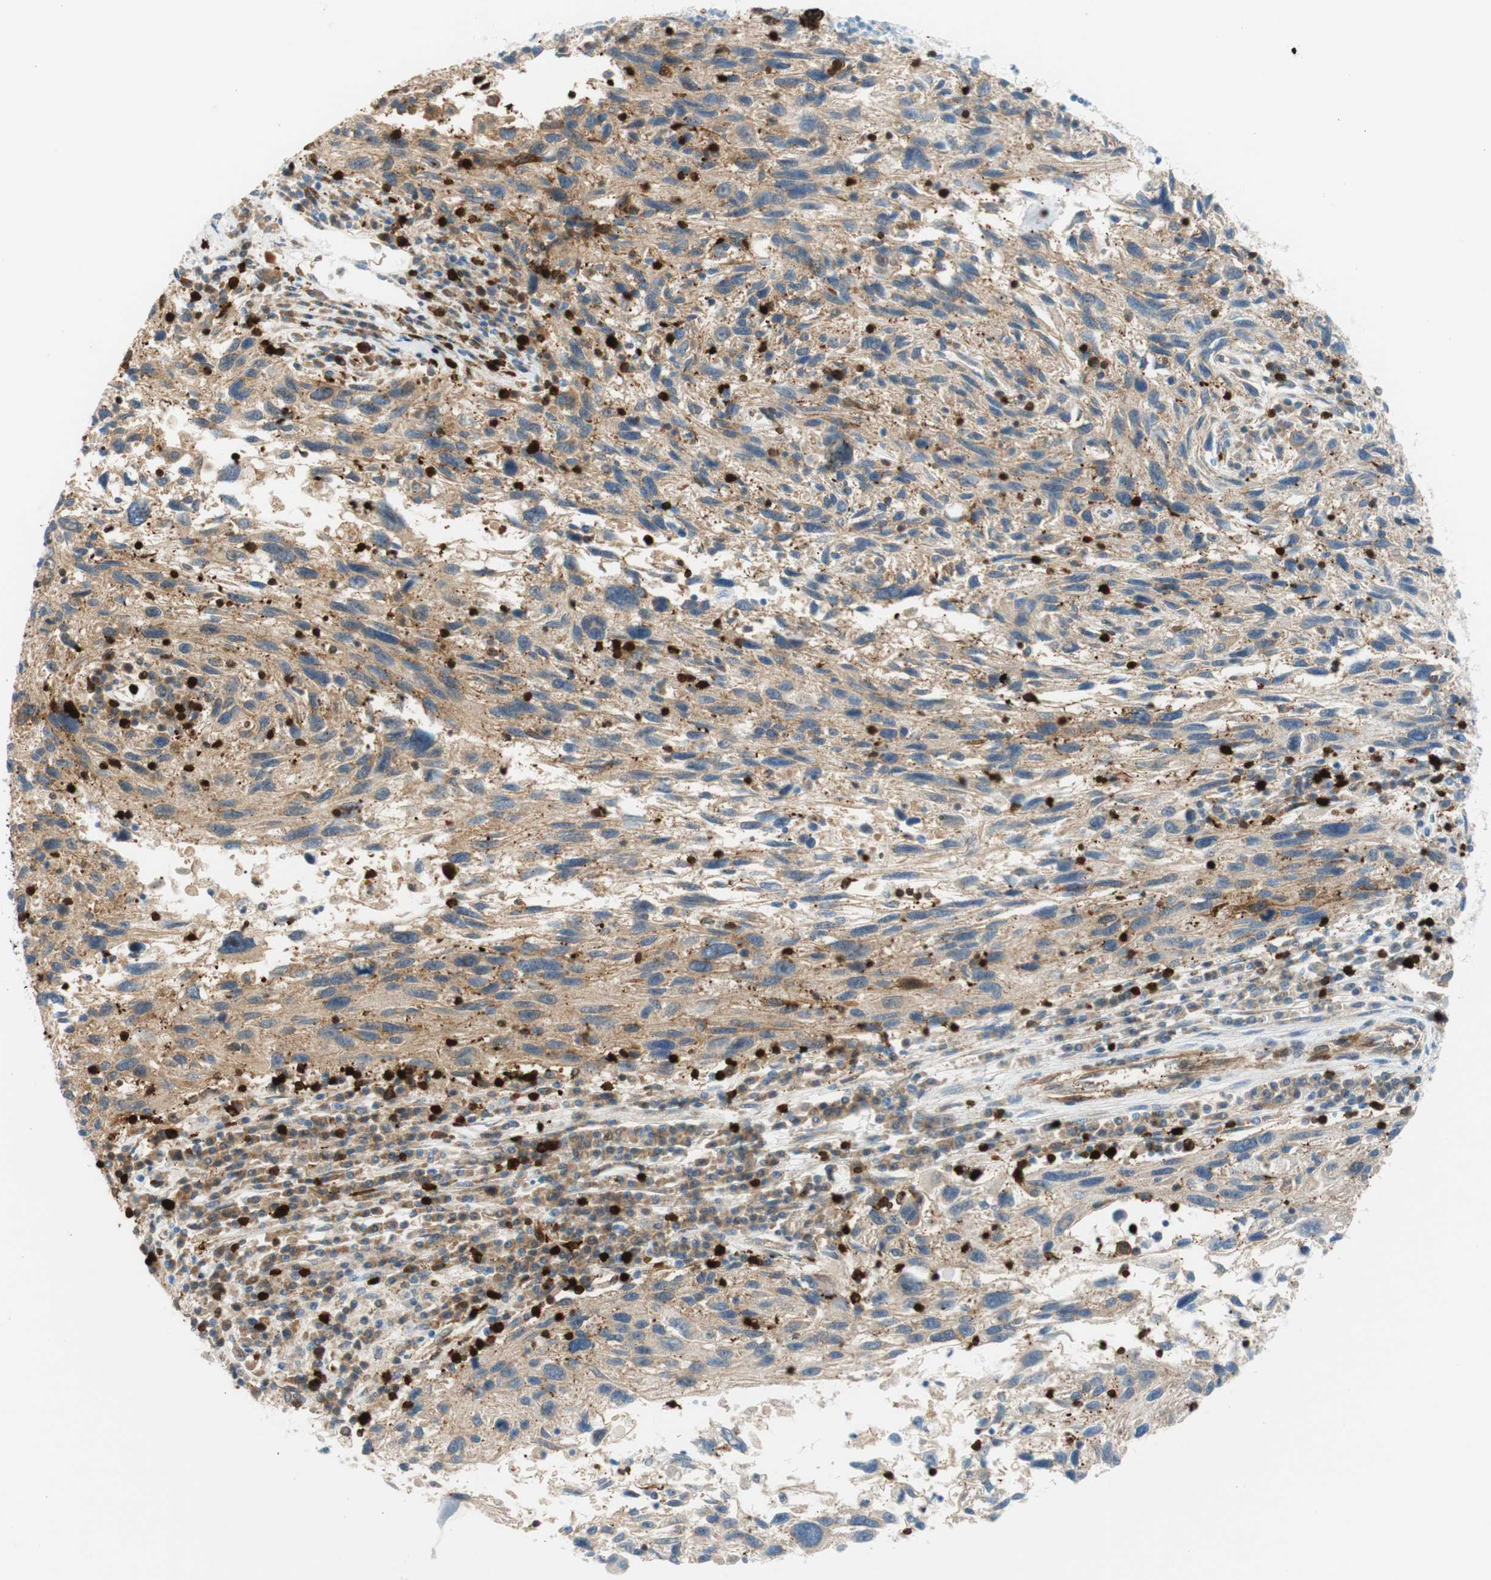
{"staining": {"intensity": "strong", "quantity": "25%-75%", "location": "cytoplasmic/membranous"}, "tissue": "melanoma", "cell_type": "Tumor cells", "image_type": "cancer", "snomed": [{"axis": "morphology", "description": "Malignant melanoma, NOS"}, {"axis": "topography", "description": "Skin"}], "caption": "Tumor cells reveal high levels of strong cytoplasmic/membranous staining in about 25%-75% of cells in human malignant melanoma. Immunohistochemistry (ihc) stains the protein in brown and the nuclei are stained blue.", "gene": "STMN1", "patient": {"sex": "male", "age": 53}}